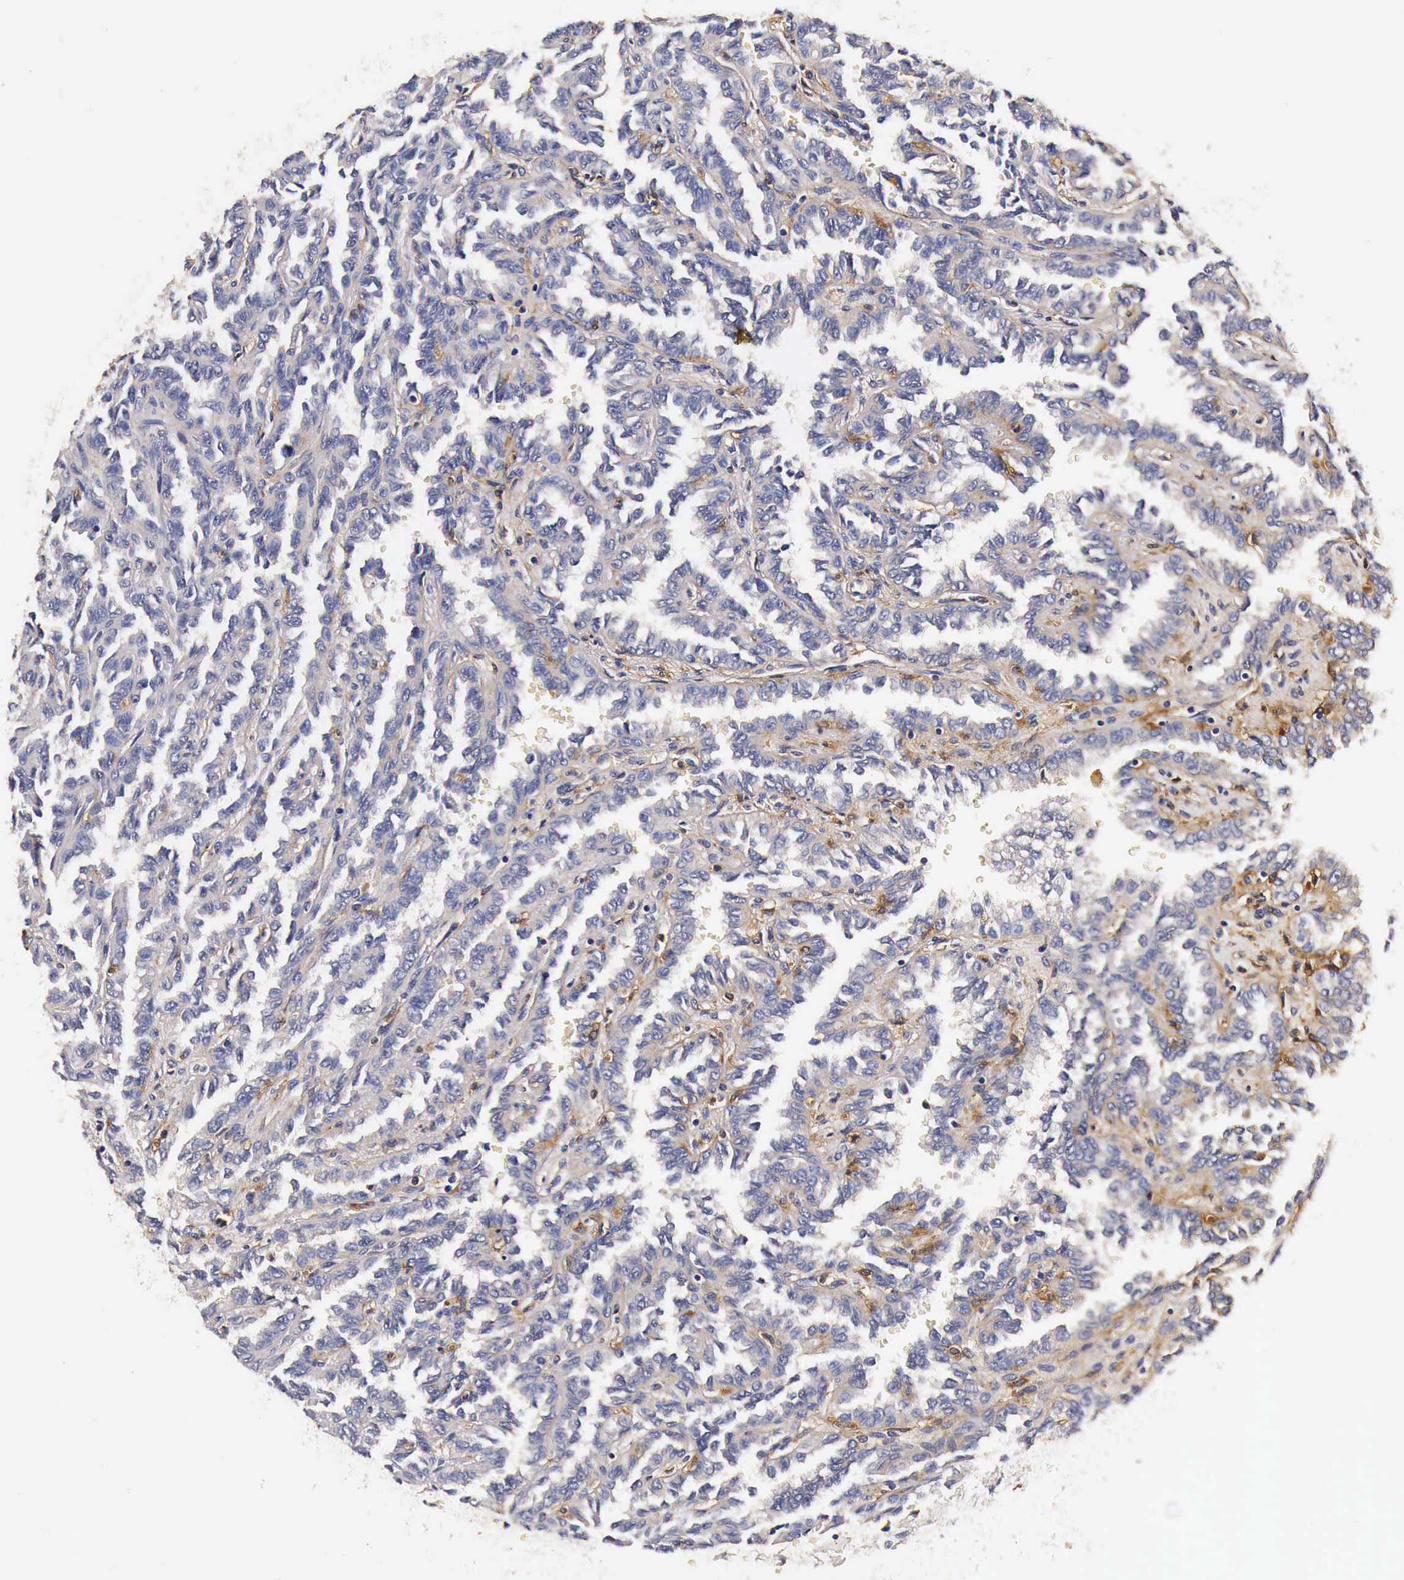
{"staining": {"intensity": "negative", "quantity": "none", "location": "none"}, "tissue": "renal cancer", "cell_type": "Tumor cells", "image_type": "cancer", "snomed": [{"axis": "morphology", "description": "Inflammation, NOS"}, {"axis": "morphology", "description": "Adenocarcinoma, NOS"}, {"axis": "topography", "description": "Kidney"}], "caption": "The image demonstrates no significant expression in tumor cells of adenocarcinoma (renal).", "gene": "RP2", "patient": {"sex": "male", "age": 68}}